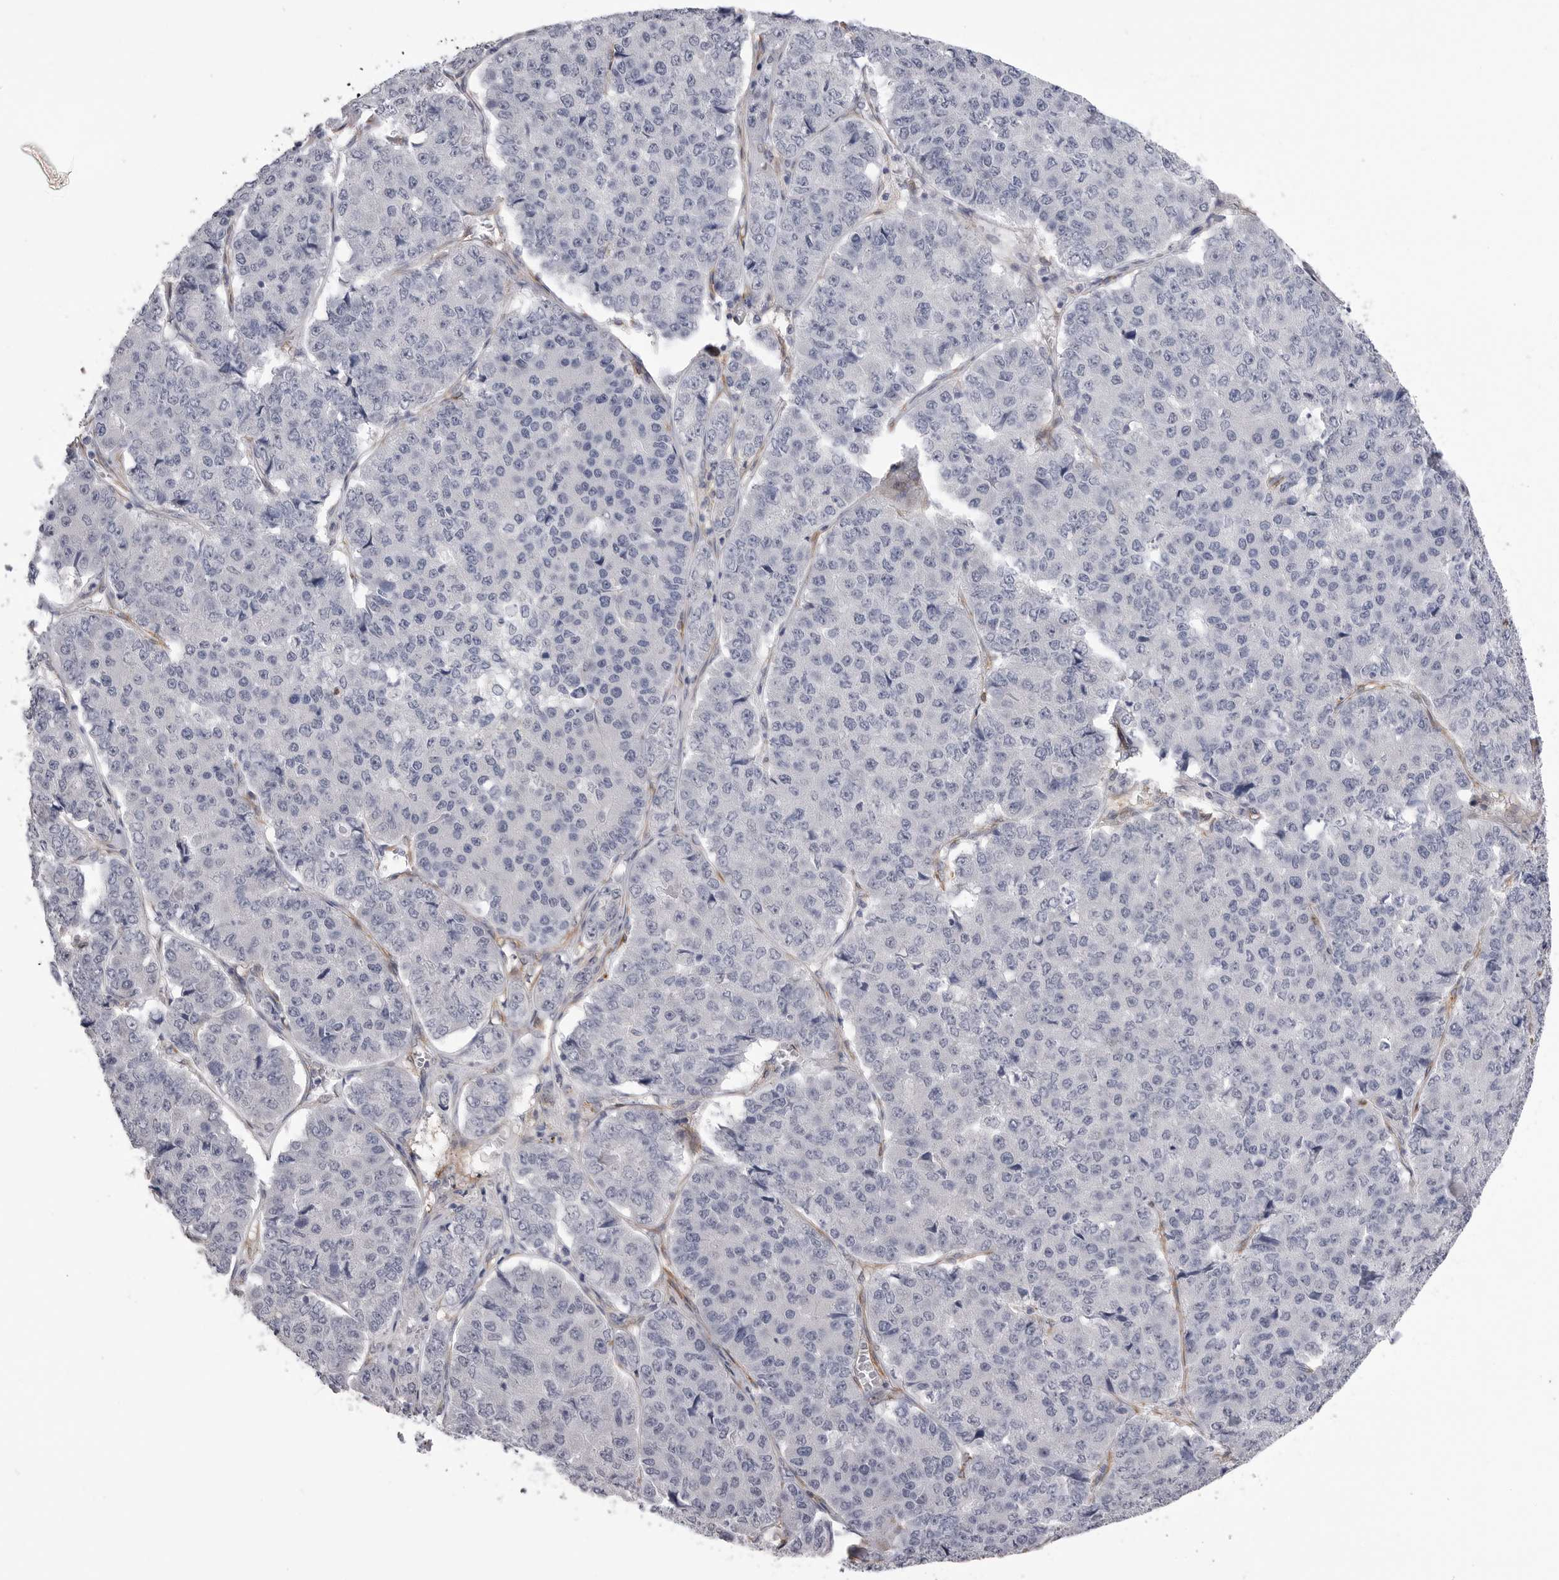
{"staining": {"intensity": "negative", "quantity": "none", "location": "none"}, "tissue": "pancreatic cancer", "cell_type": "Tumor cells", "image_type": "cancer", "snomed": [{"axis": "morphology", "description": "Adenocarcinoma, NOS"}, {"axis": "topography", "description": "Pancreas"}], "caption": "IHC image of neoplastic tissue: pancreatic cancer (adenocarcinoma) stained with DAB (3,3'-diaminobenzidine) reveals no significant protein positivity in tumor cells. (Stains: DAB immunohistochemistry (IHC) with hematoxylin counter stain, Microscopy: brightfield microscopy at high magnification).", "gene": "AKAP12", "patient": {"sex": "male", "age": 50}}